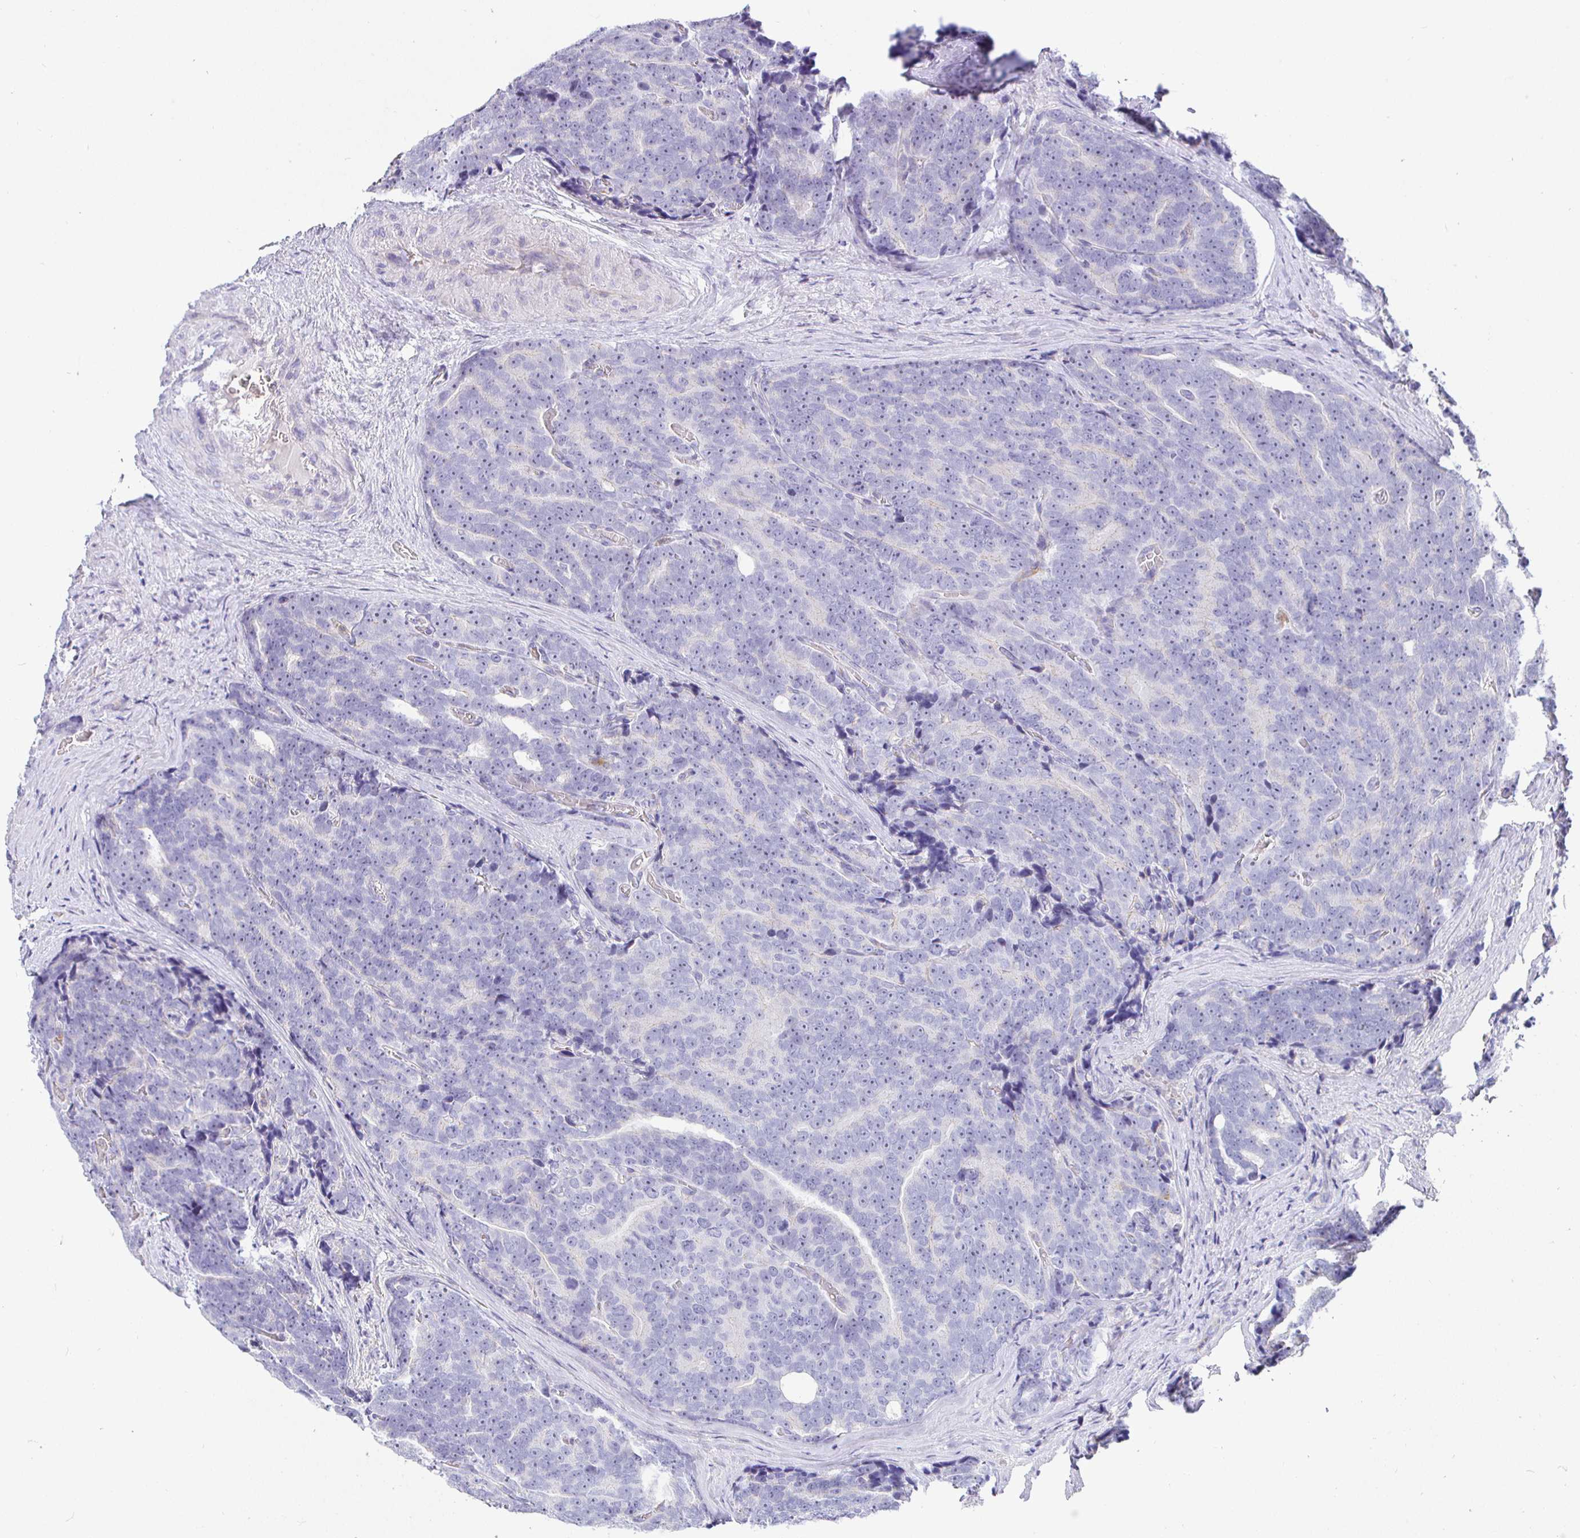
{"staining": {"intensity": "negative", "quantity": "none", "location": "none"}, "tissue": "prostate cancer", "cell_type": "Tumor cells", "image_type": "cancer", "snomed": [{"axis": "morphology", "description": "Adenocarcinoma, Low grade"}, {"axis": "topography", "description": "Prostate"}], "caption": "Immunohistochemistry micrograph of neoplastic tissue: prostate low-grade adenocarcinoma stained with DAB (3,3'-diaminobenzidine) exhibits no significant protein positivity in tumor cells. (DAB immunohistochemistry (IHC), high magnification).", "gene": "SIRPA", "patient": {"sex": "male", "age": 62}}